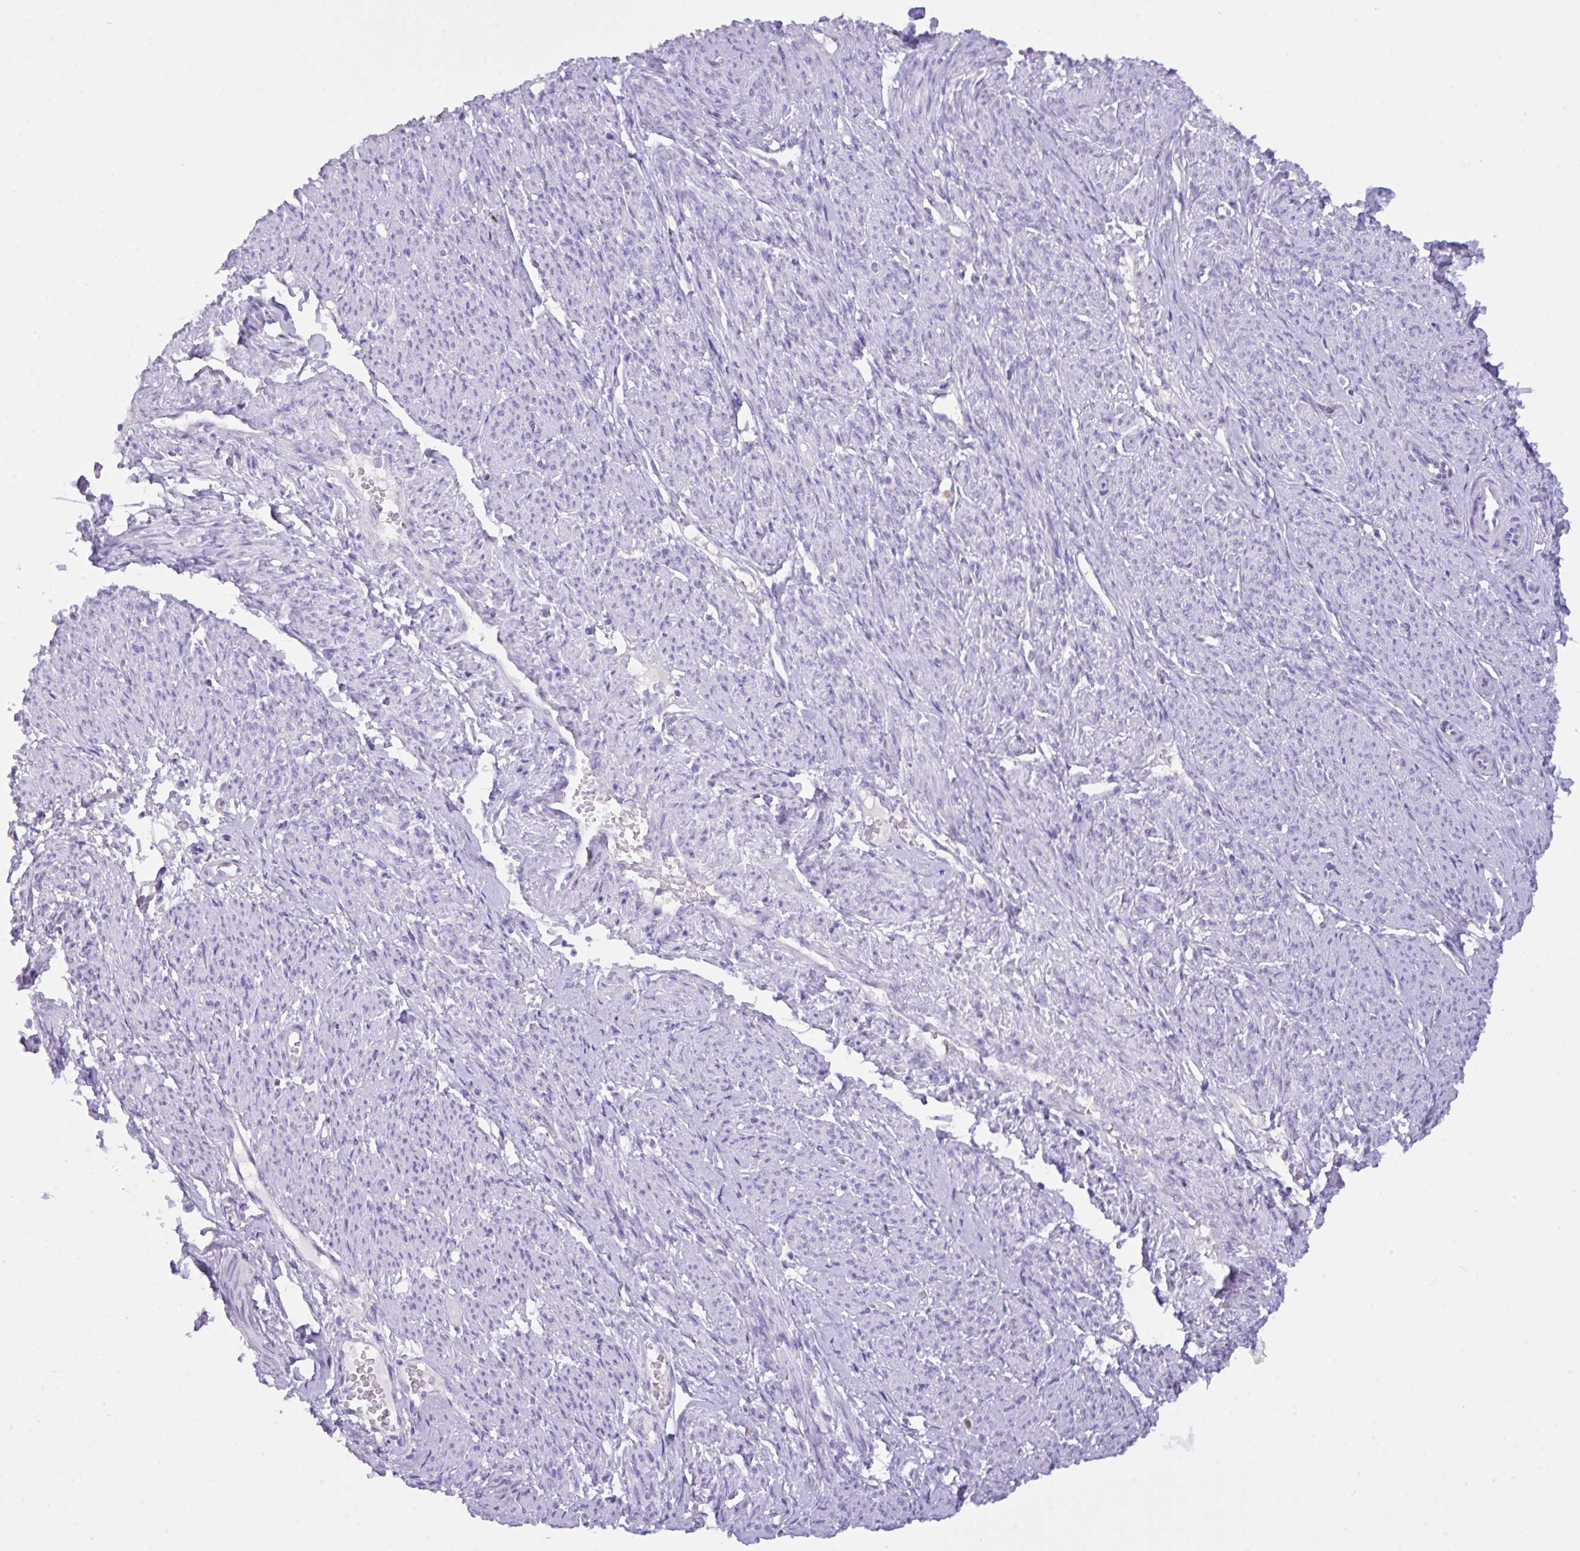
{"staining": {"intensity": "negative", "quantity": "none", "location": "none"}, "tissue": "smooth muscle", "cell_type": "Smooth muscle cells", "image_type": "normal", "snomed": [{"axis": "morphology", "description": "Normal tissue, NOS"}, {"axis": "topography", "description": "Smooth muscle"}], "caption": "High power microscopy photomicrograph of an IHC histopathology image of normal smooth muscle, revealing no significant positivity in smooth muscle cells. The staining was performed using DAB to visualize the protein expression in brown, while the nuclei were stained in blue with hematoxylin (Magnification: 20x).", "gene": "CST11", "patient": {"sex": "female", "age": 65}}